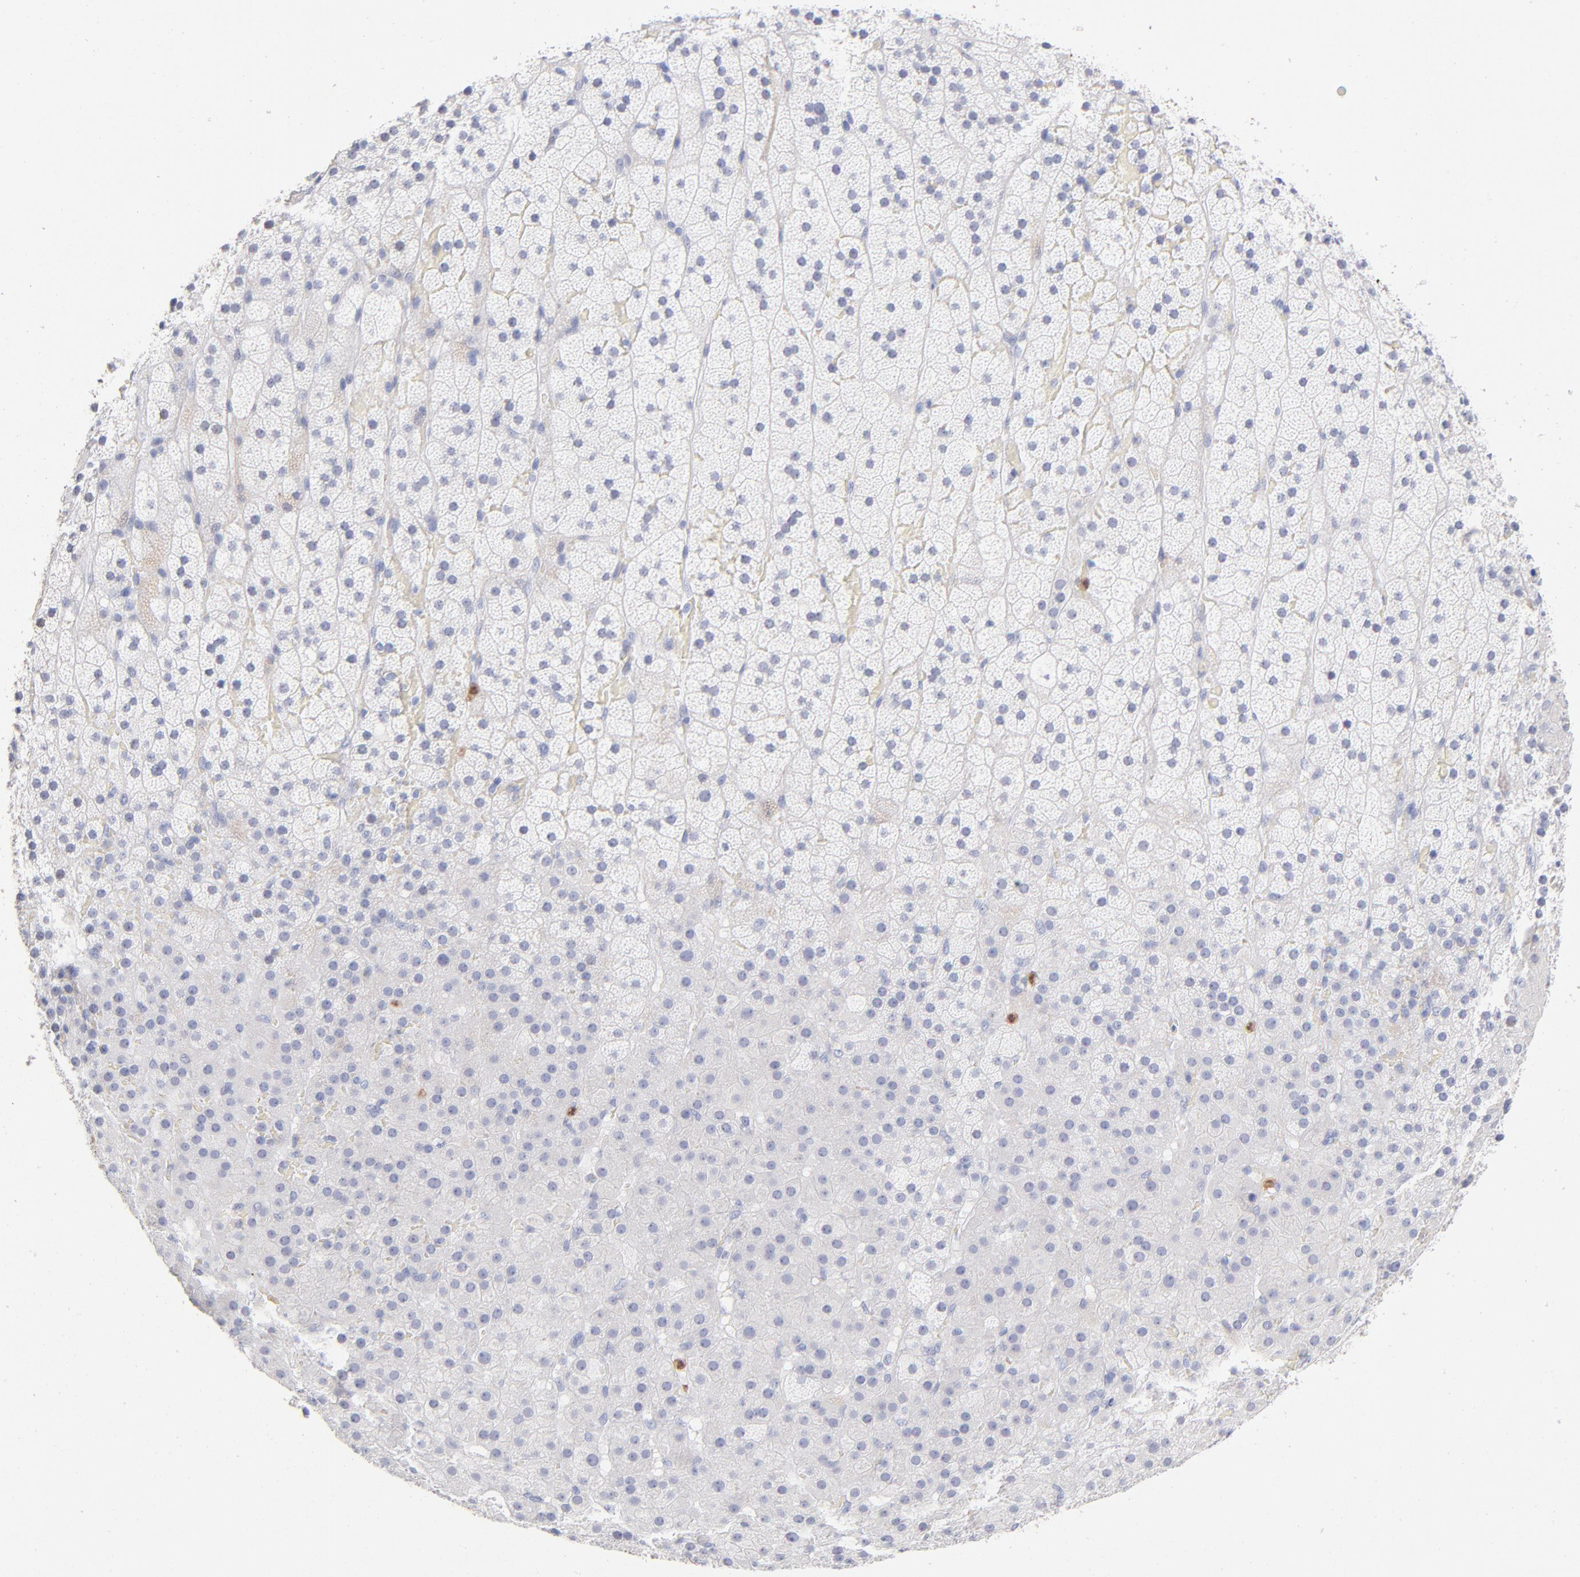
{"staining": {"intensity": "negative", "quantity": "none", "location": "none"}, "tissue": "adrenal gland", "cell_type": "Glandular cells", "image_type": "normal", "snomed": [{"axis": "morphology", "description": "Normal tissue, NOS"}, {"axis": "topography", "description": "Adrenal gland"}], "caption": "Photomicrograph shows no significant protein positivity in glandular cells of benign adrenal gland.", "gene": "ARG1", "patient": {"sex": "male", "age": 35}}